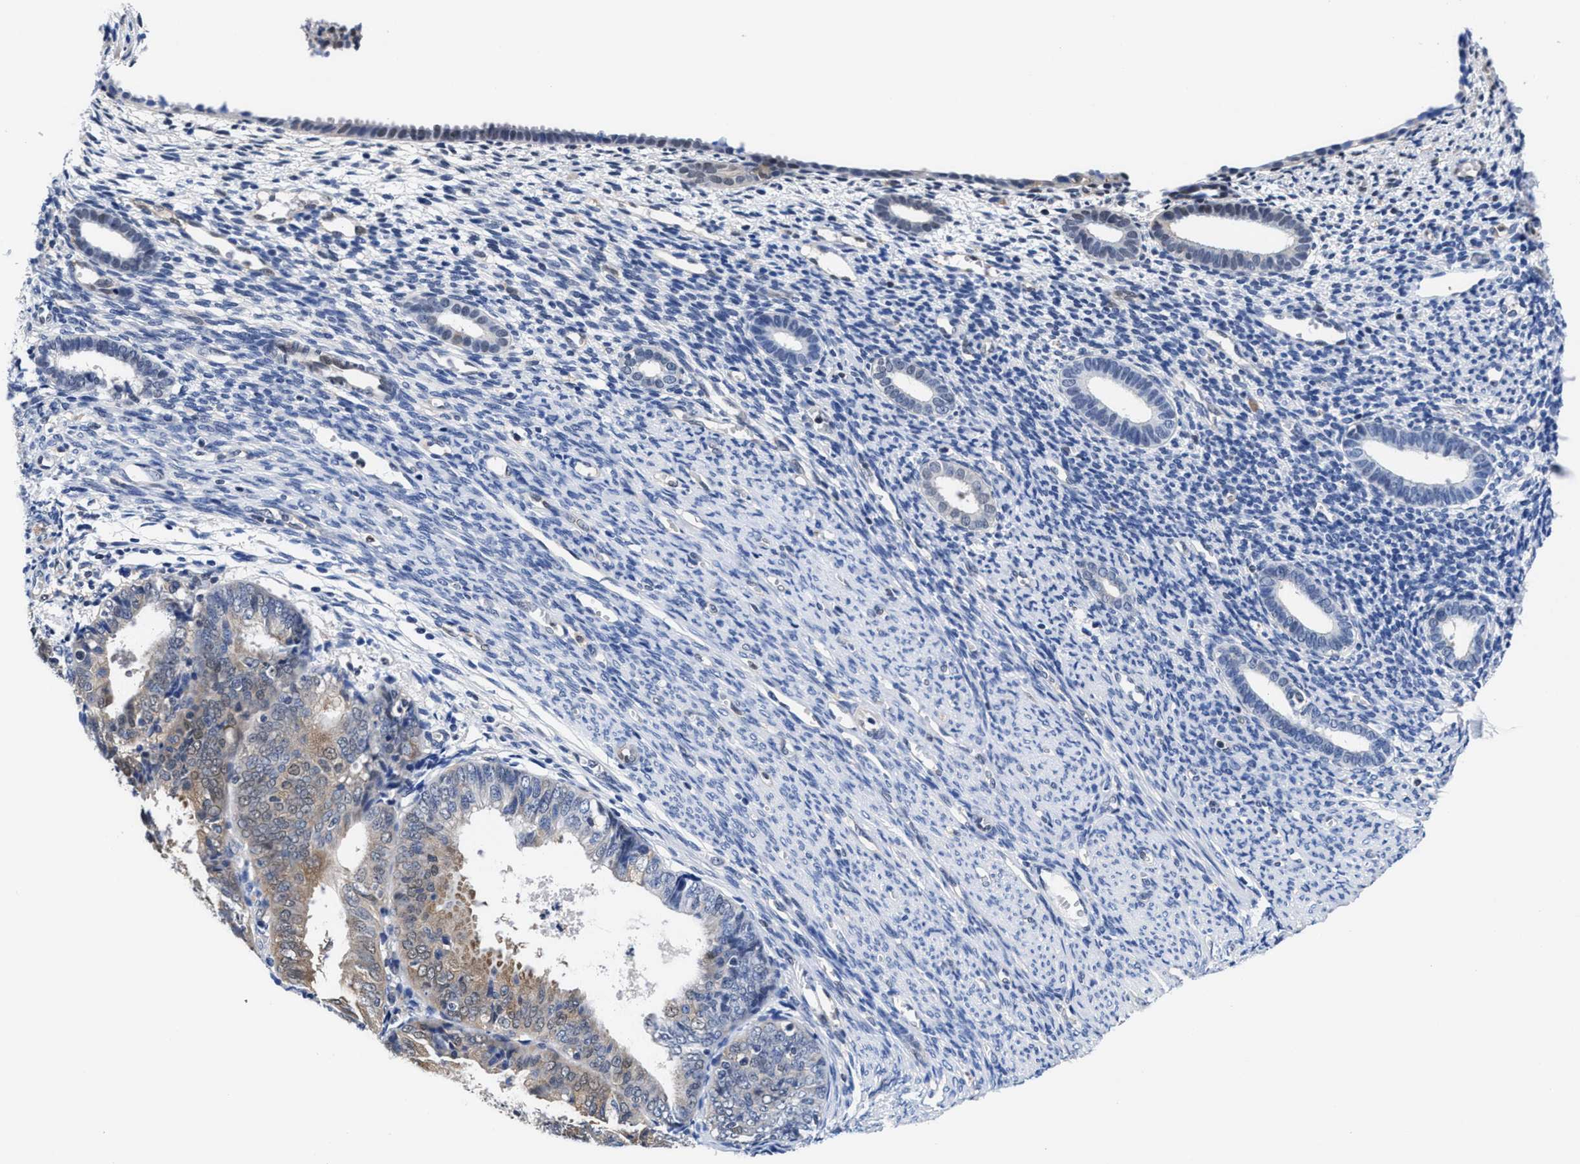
{"staining": {"intensity": "negative", "quantity": "none", "location": "none"}, "tissue": "endometrium", "cell_type": "Cells in endometrial stroma", "image_type": "normal", "snomed": [{"axis": "morphology", "description": "Normal tissue, NOS"}, {"axis": "morphology", "description": "Adenocarcinoma, NOS"}, {"axis": "topography", "description": "Endometrium"}], "caption": "Cells in endometrial stroma are negative for brown protein staining in normal endometrium. The staining was performed using DAB to visualize the protein expression in brown, while the nuclei were stained in blue with hematoxylin (Magnification: 20x).", "gene": "ACLY", "patient": {"sex": "female", "age": 57}}